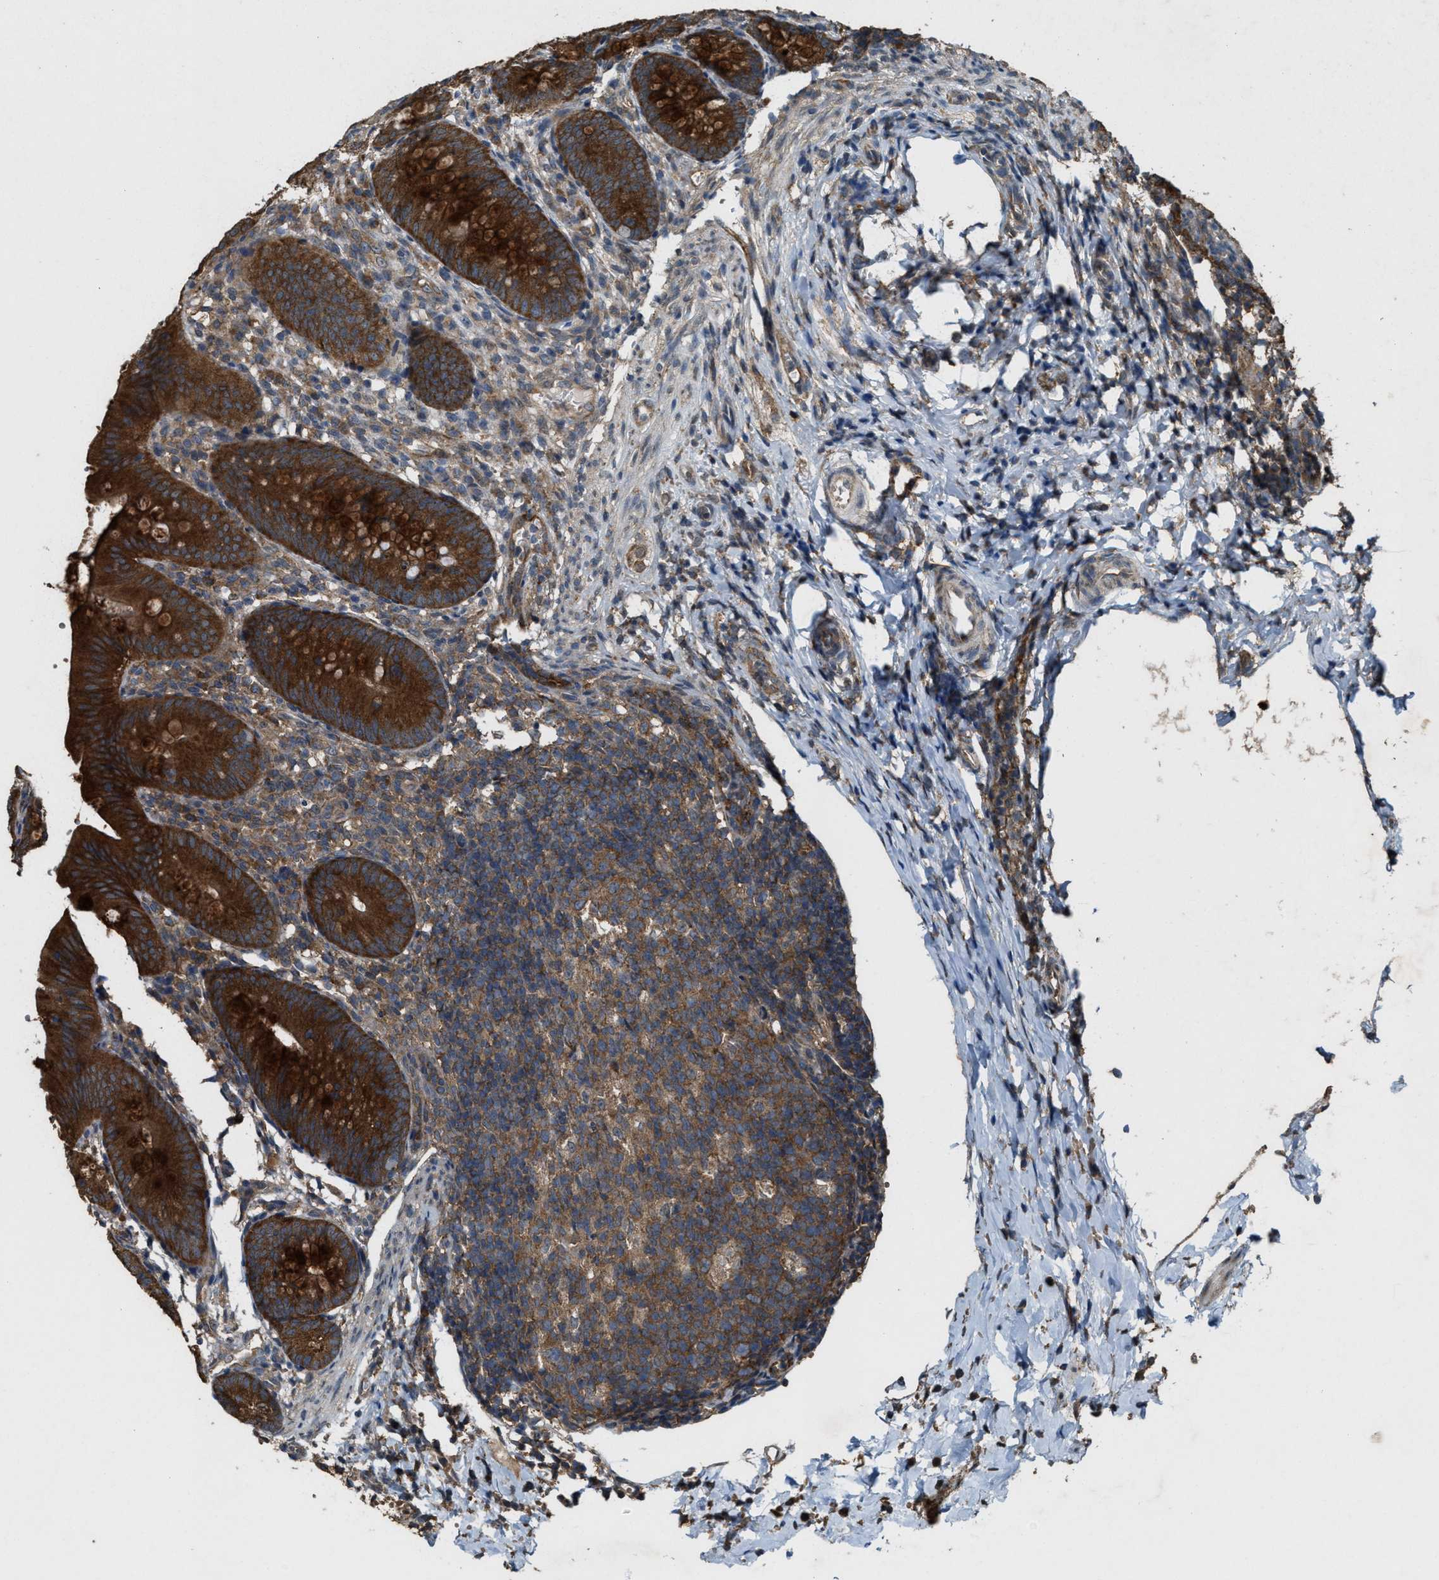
{"staining": {"intensity": "strong", "quantity": ">75%", "location": "cytoplasmic/membranous"}, "tissue": "appendix", "cell_type": "Glandular cells", "image_type": "normal", "snomed": [{"axis": "morphology", "description": "Normal tissue, NOS"}, {"axis": "topography", "description": "Appendix"}], "caption": "DAB (3,3'-diaminobenzidine) immunohistochemical staining of benign human appendix displays strong cytoplasmic/membranous protein expression in approximately >75% of glandular cells. (DAB (3,3'-diaminobenzidine) = brown stain, brightfield microscopy at high magnification).", "gene": "ARHGEF5", "patient": {"sex": "male", "age": 1}}